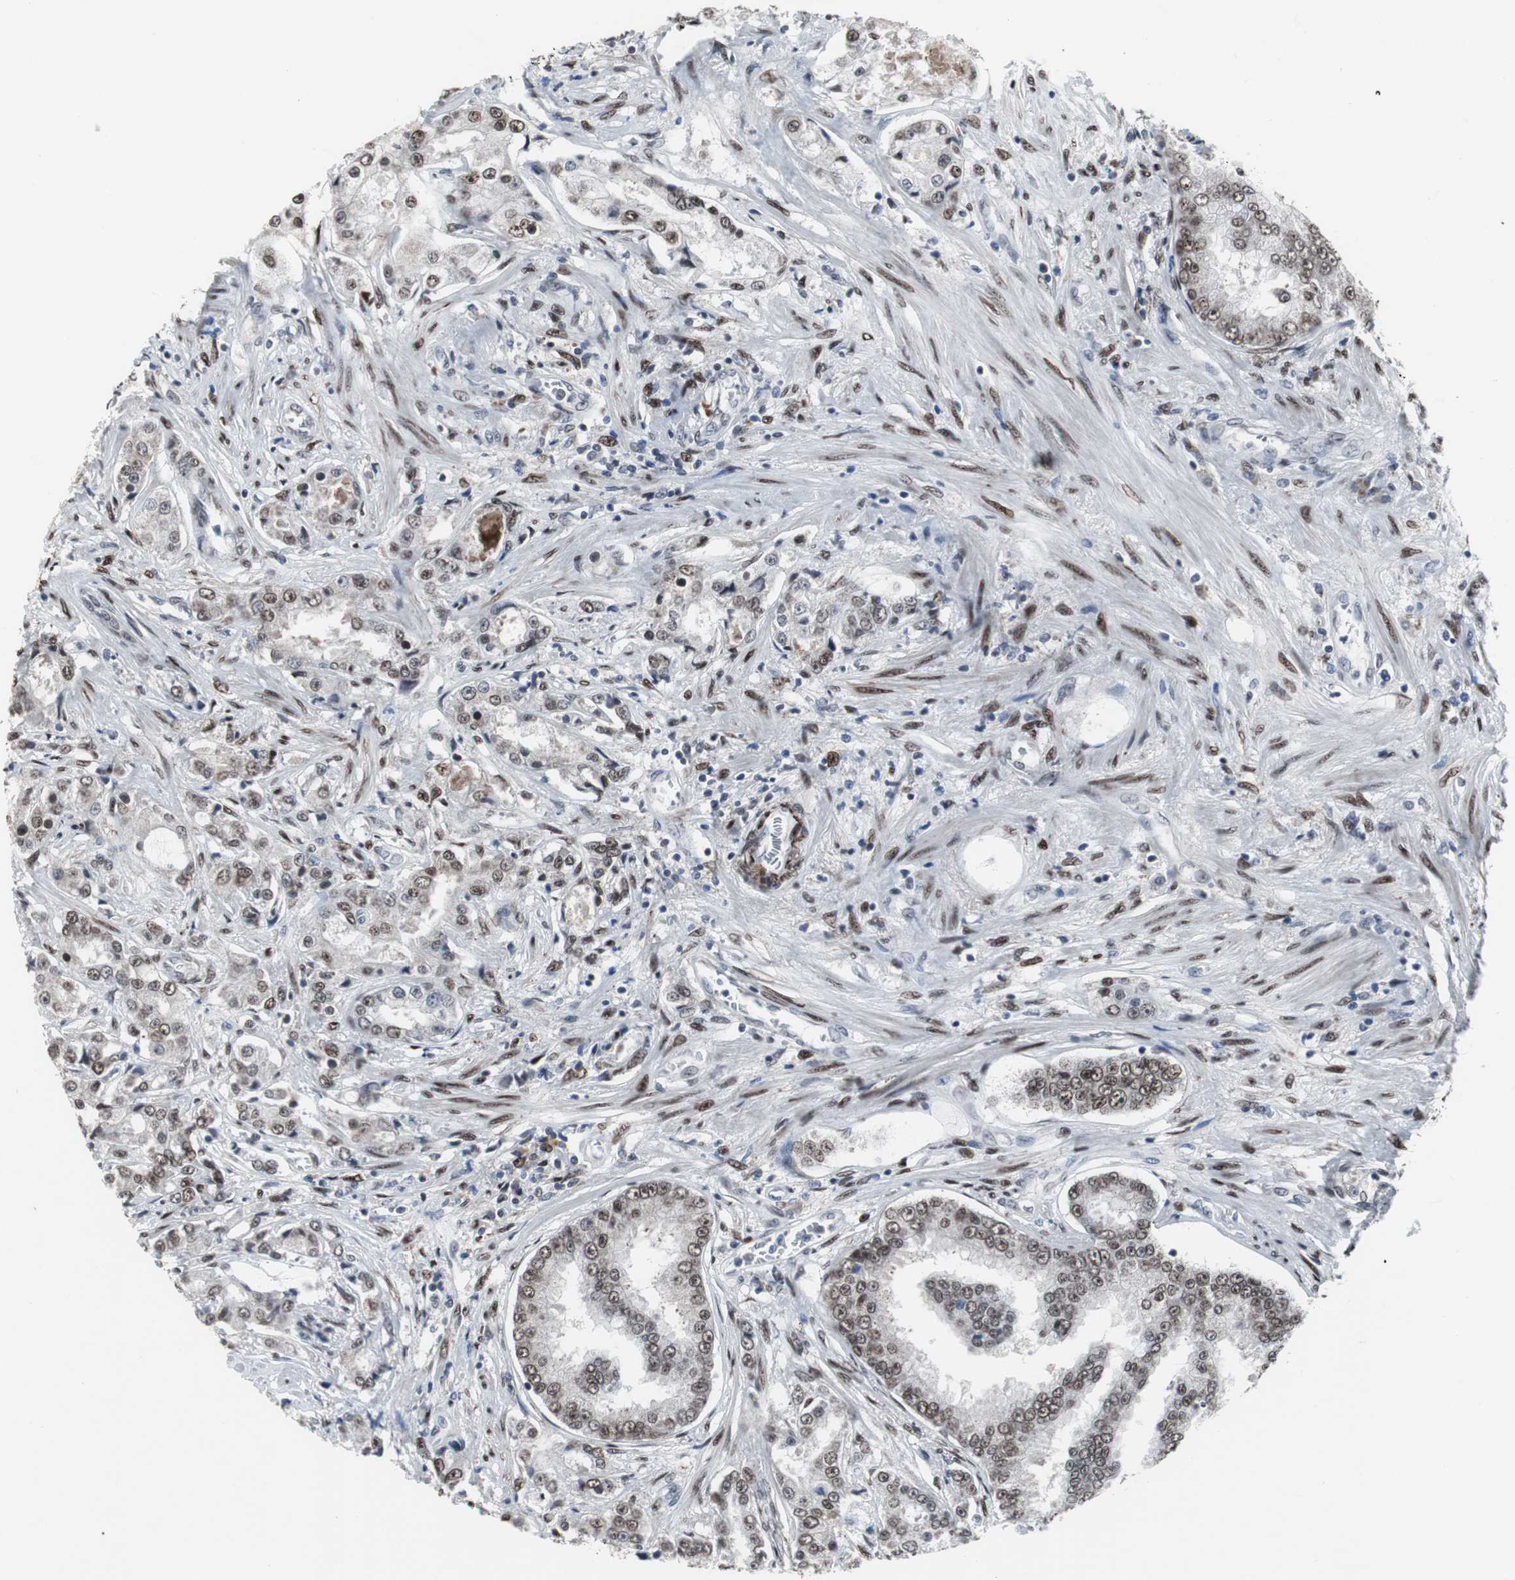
{"staining": {"intensity": "moderate", "quantity": ">75%", "location": "nuclear"}, "tissue": "prostate cancer", "cell_type": "Tumor cells", "image_type": "cancer", "snomed": [{"axis": "morphology", "description": "Adenocarcinoma, High grade"}, {"axis": "topography", "description": "Prostate"}], "caption": "A brown stain labels moderate nuclear expression of a protein in human adenocarcinoma (high-grade) (prostate) tumor cells.", "gene": "FOXP4", "patient": {"sex": "male", "age": 73}}